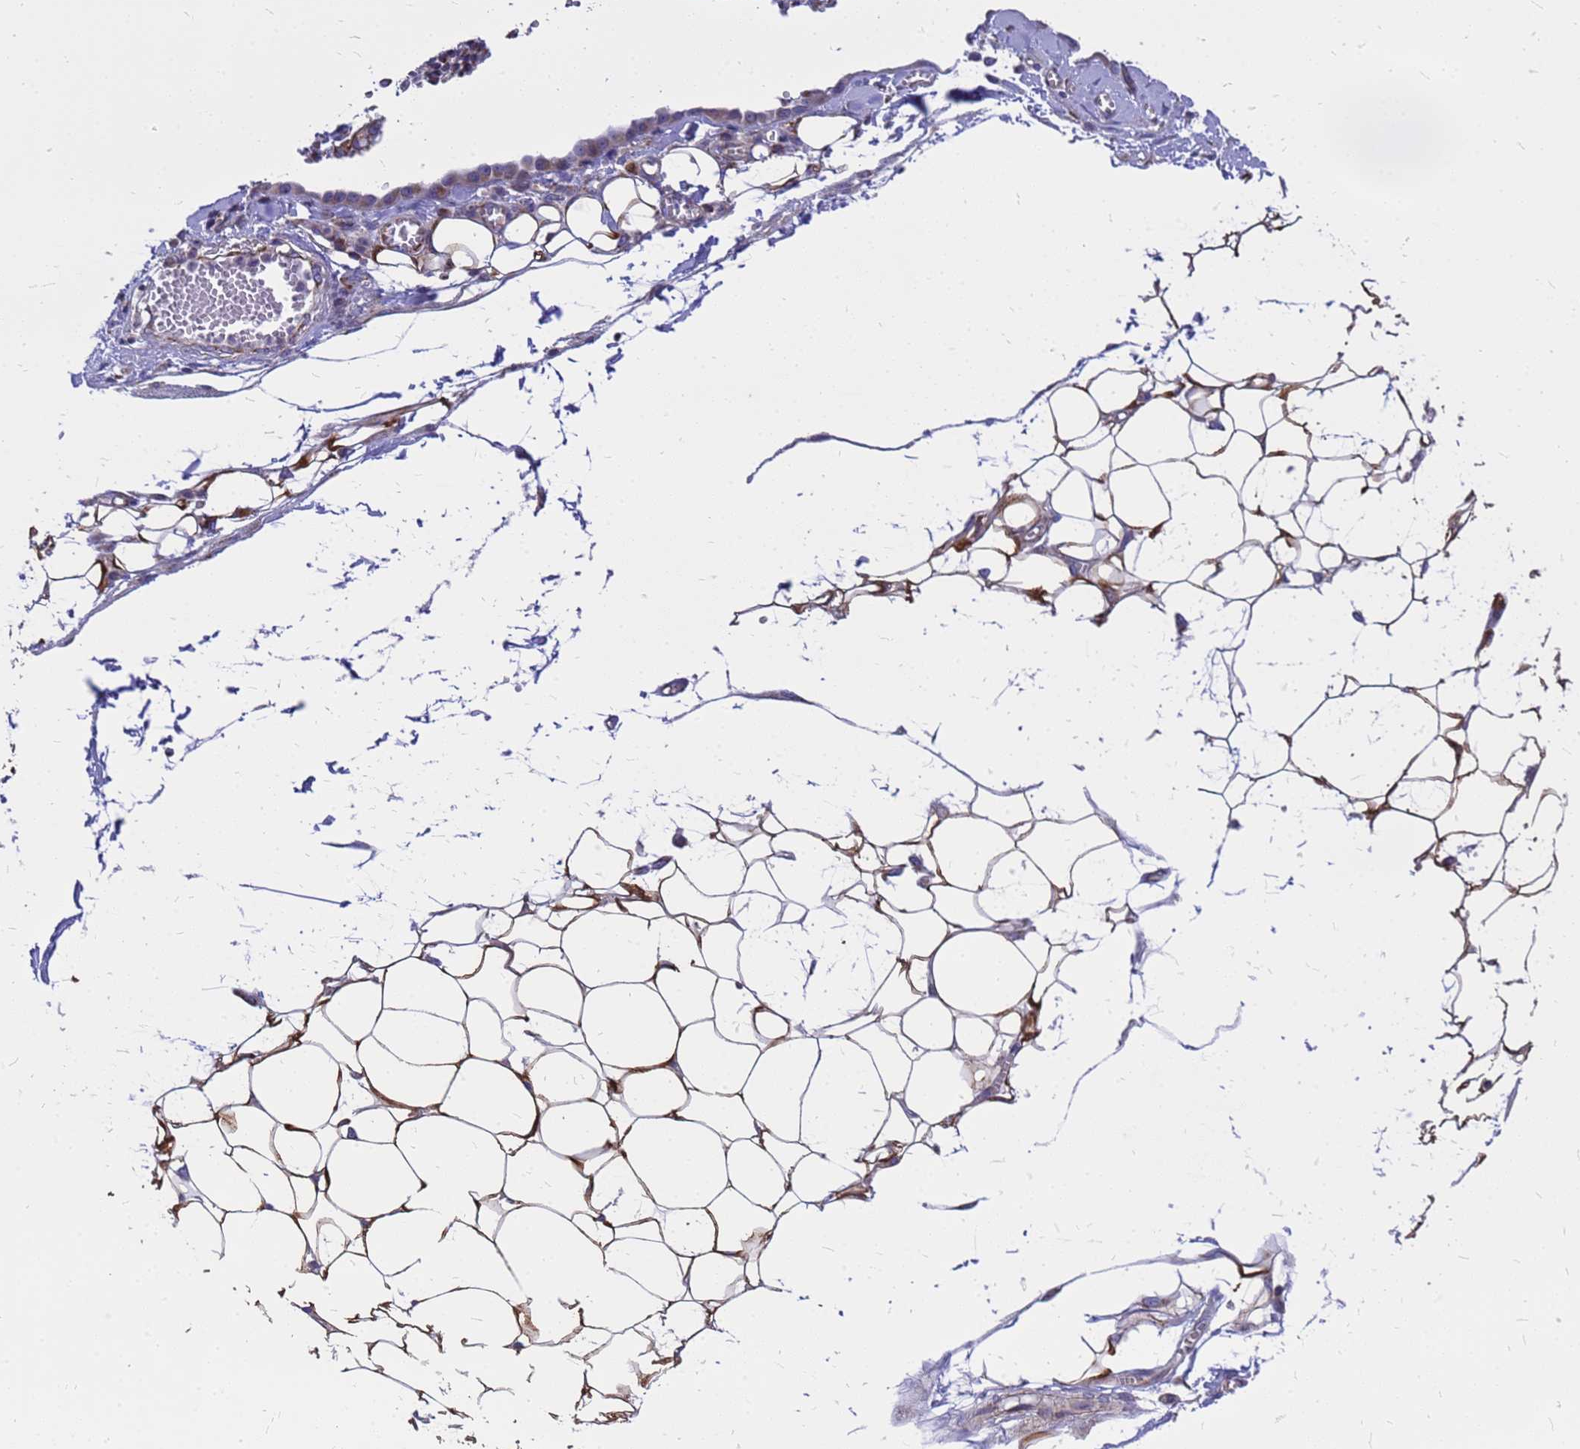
{"staining": {"intensity": "weak", "quantity": ">75%", "location": "cytoplasmic/membranous"}, "tissue": "ovarian cancer", "cell_type": "Tumor cells", "image_type": "cancer", "snomed": [{"axis": "morphology", "description": "Cystadenocarcinoma, serous, NOS"}, {"axis": "topography", "description": "Soft tissue"}, {"axis": "topography", "description": "Ovary"}], "caption": "The immunohistochemical stain highlights weak cytoplasmic/membranous staining in tumor cells of ovarian serous cystadenocarcinoma tissue. The staining is performed using DAB brown chromogen to label protein expression. The nuclei are counter-stained blue using hematoxylin.", "gene": "CMC4", "patient": {"sex": "female", "age": 57}}